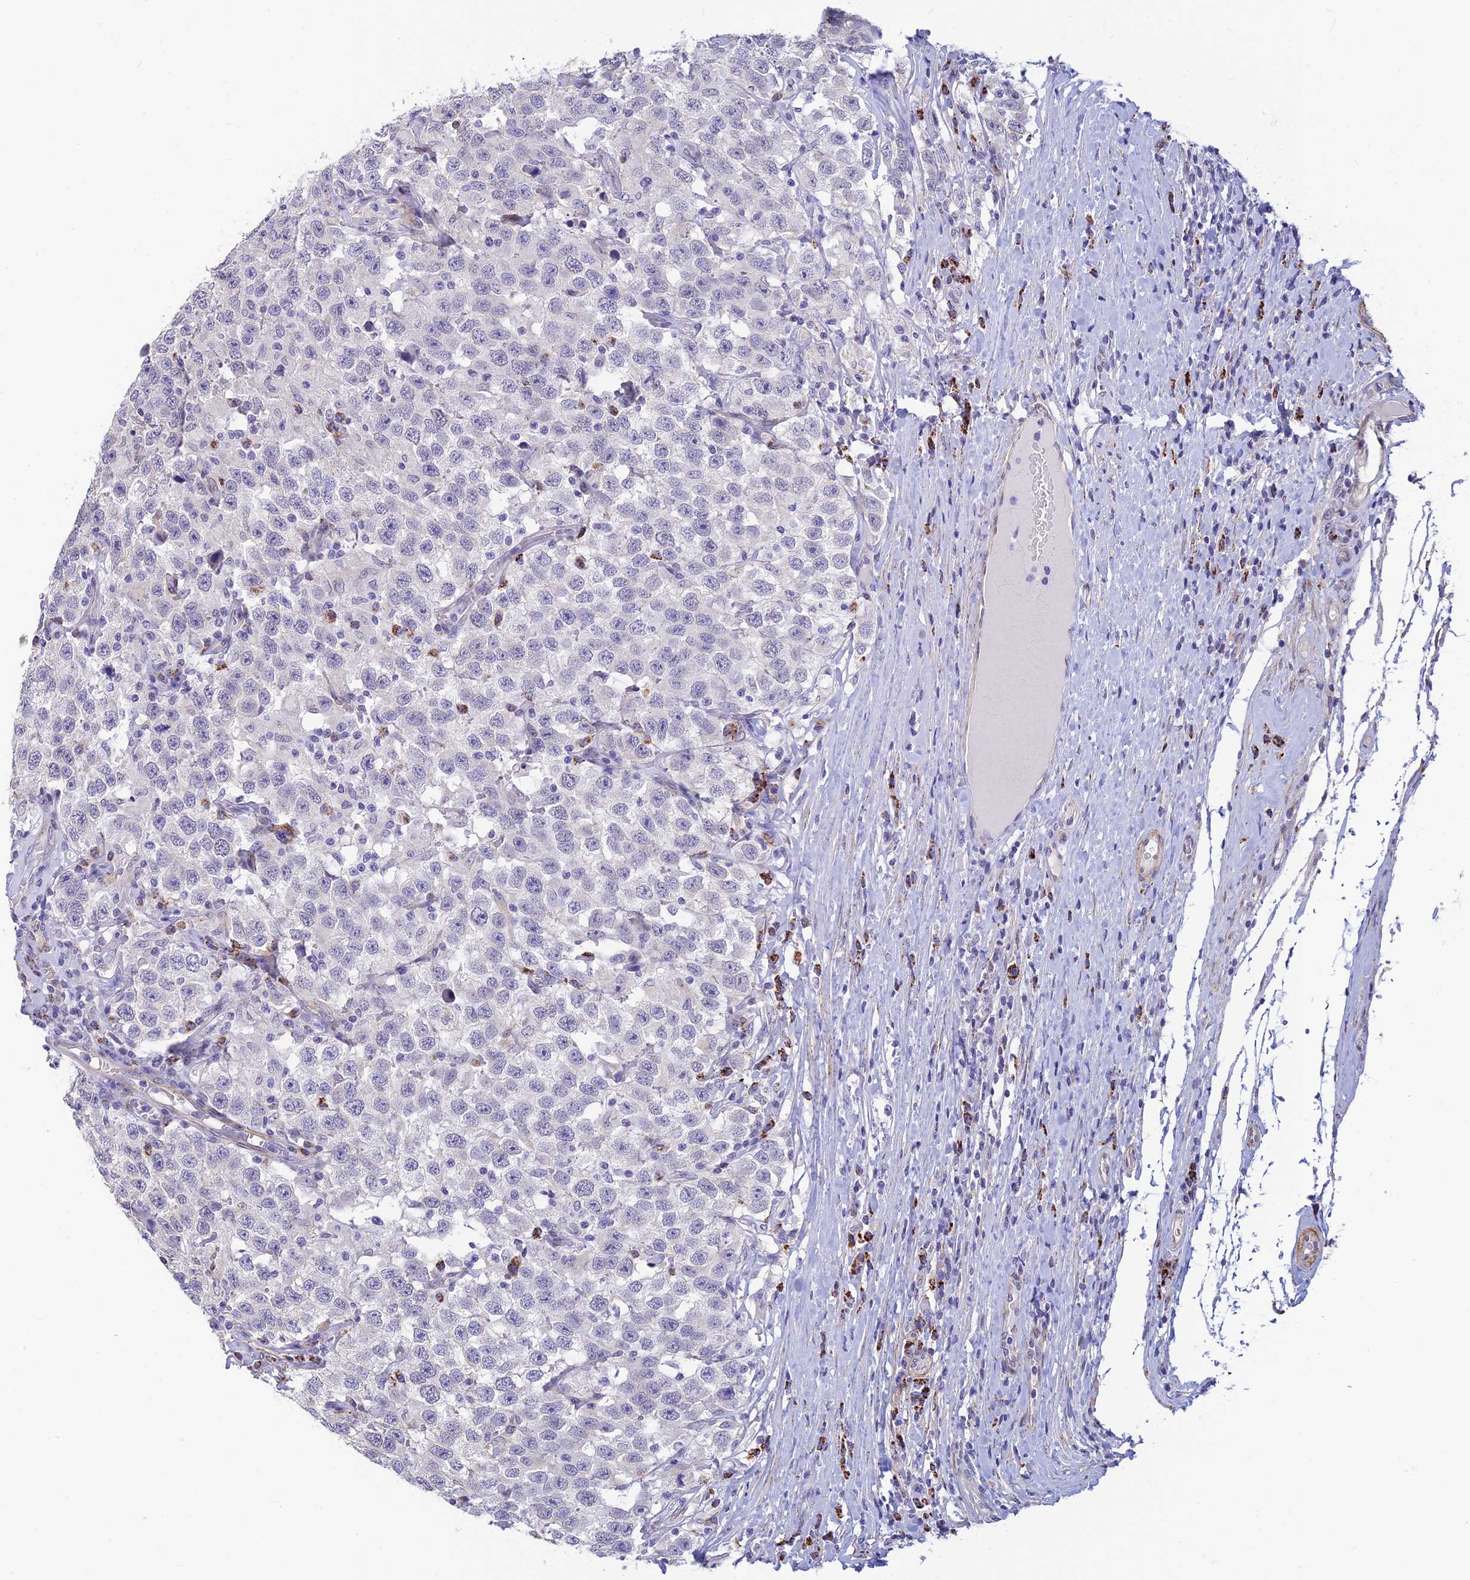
{"staining": {"intensity": "negative", "quantity": "none", "location": "none"}, "tissue": "testis cancer", "cell_type": "Tumor cells", "image_type": "cancer", "snomed": [{"axis": "morphology", "description": "Seminoma, NOS"}, {"axis": "topography", "description": "Testis"}], "caption": "A histopathology image of testis cancer (seminoma) stained for a protein exhibits no brown staining in tumor cells. Brightfield microscopy of immunohistochemistry stained with DAB (3,3'-diaminobenzidine) (brown) and hematoxylin (blue), captured at high magnification.", "gene": "ALDH1L2", "patient": {"sex": "male", "age": 41}}